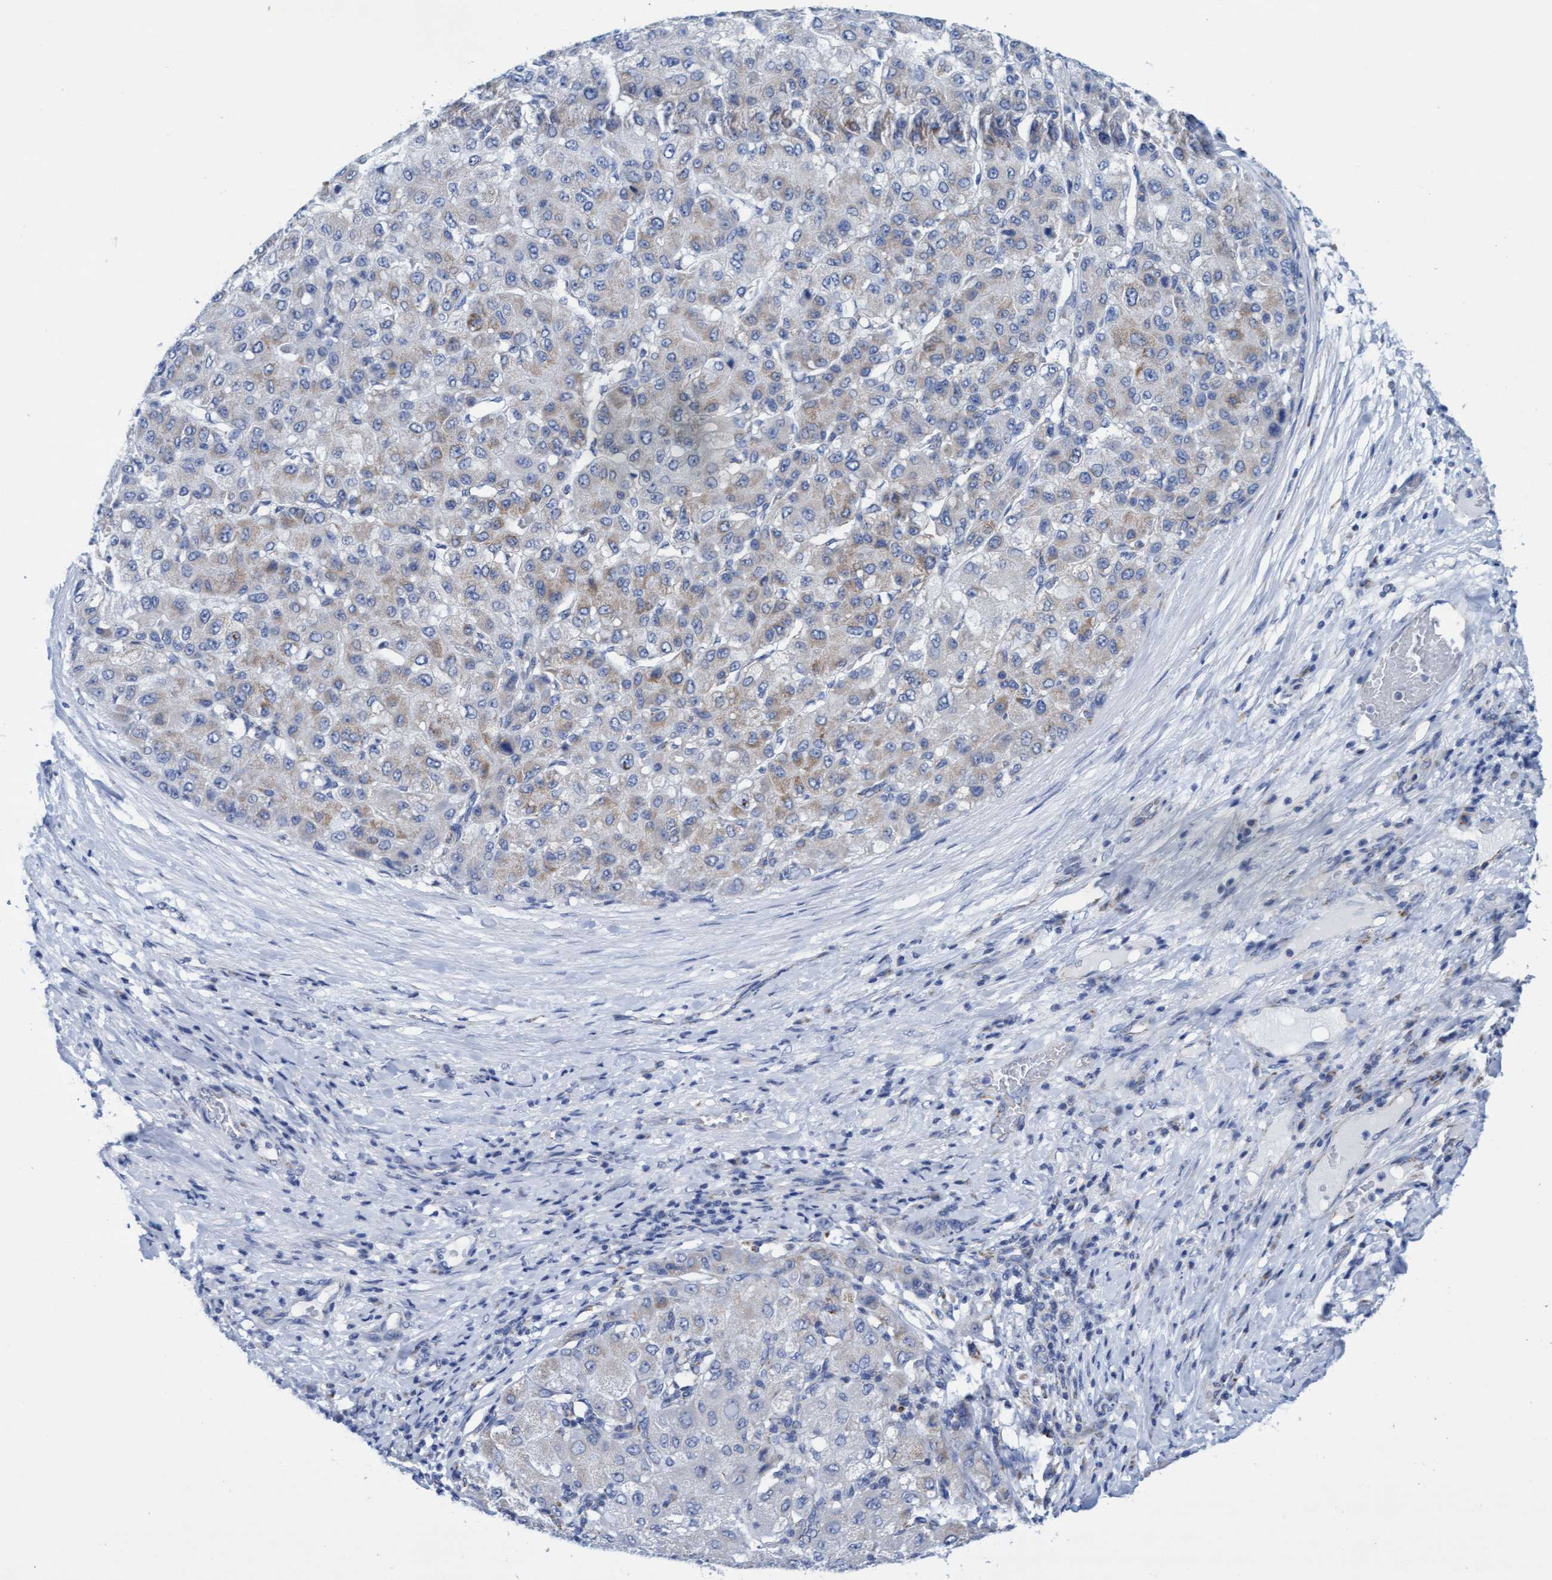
{"staining": {"intensity": "weak", "quantity": "<25%", "location": "cytoplasmic/membranous"}, "tissue": "liver cancer", "cell_type": "Tumor cells", "image_type": "cancer", "snomed": [{"axis": "morphology", "description": "Carcinoma, Hepatocellular, NOS"}, {"axis": "topography", "description": "Liver"}], "caption": "High magnification brightfield microscopy of liver hepatocellular carcinoma stained with DAB (brown) and counterstained with hematoxylin (blue): tumor cells show no significant expression.", "gene": "MRPL38", "patient": {"sex": "male", "age": 80}}